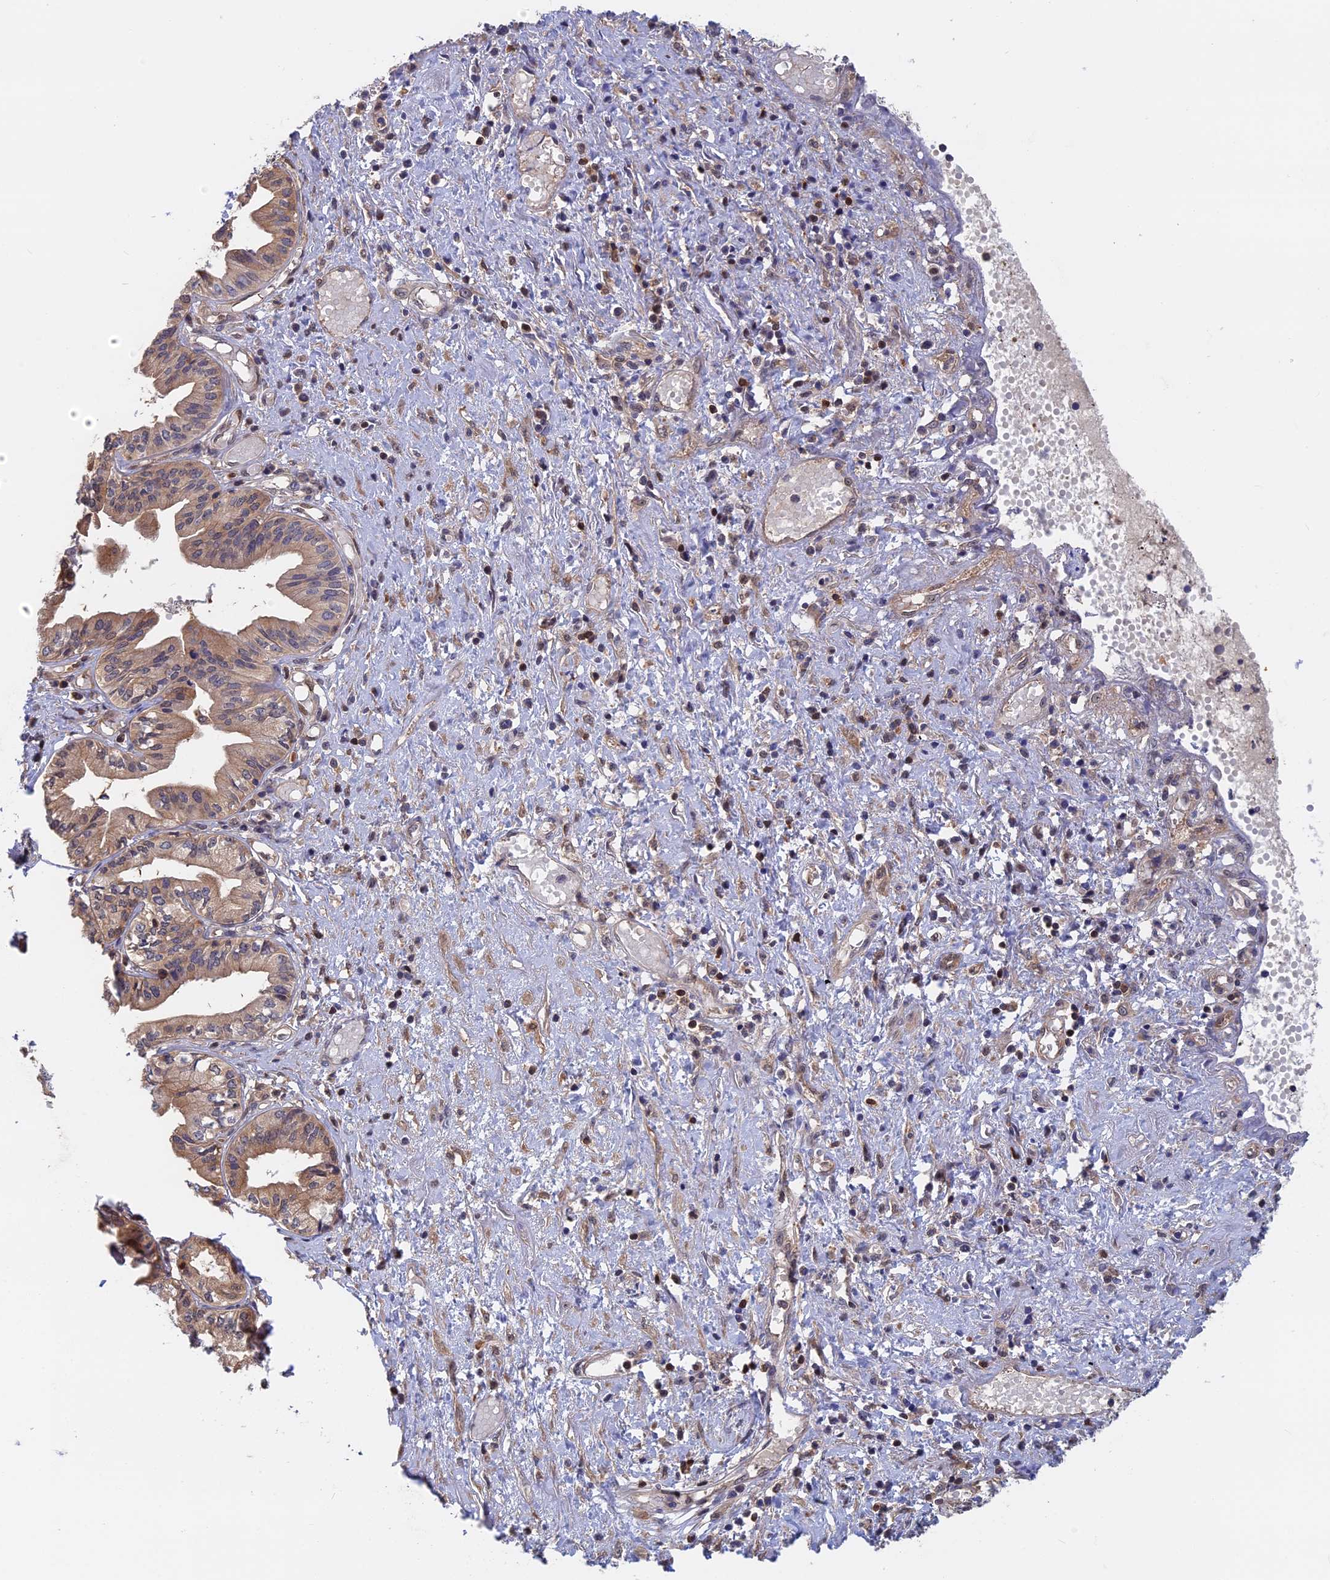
{"staining": {"intensity": "weak", "quantity": "25%-75%", "location": "cytoplasmic/membranous"}, "tissue": "pancreatic cancer", "cell_type": "Tumor cells", "image_type": "cancer", "snomed": [{"axis": "morphology", "description": "Adenocarcinoma, NOS"}, {"axis": "topography", "description": "Pancreas"}], "caption": "Immunohistochemical staining of human pancreatic cancer (adenocarcinoma) reveals weak cytoplasmic/membranous protein staining in approximately 25%-75% of tumor cells.", "gene": "BLVRA", "patient": {"sex": "female", "age": 50}}